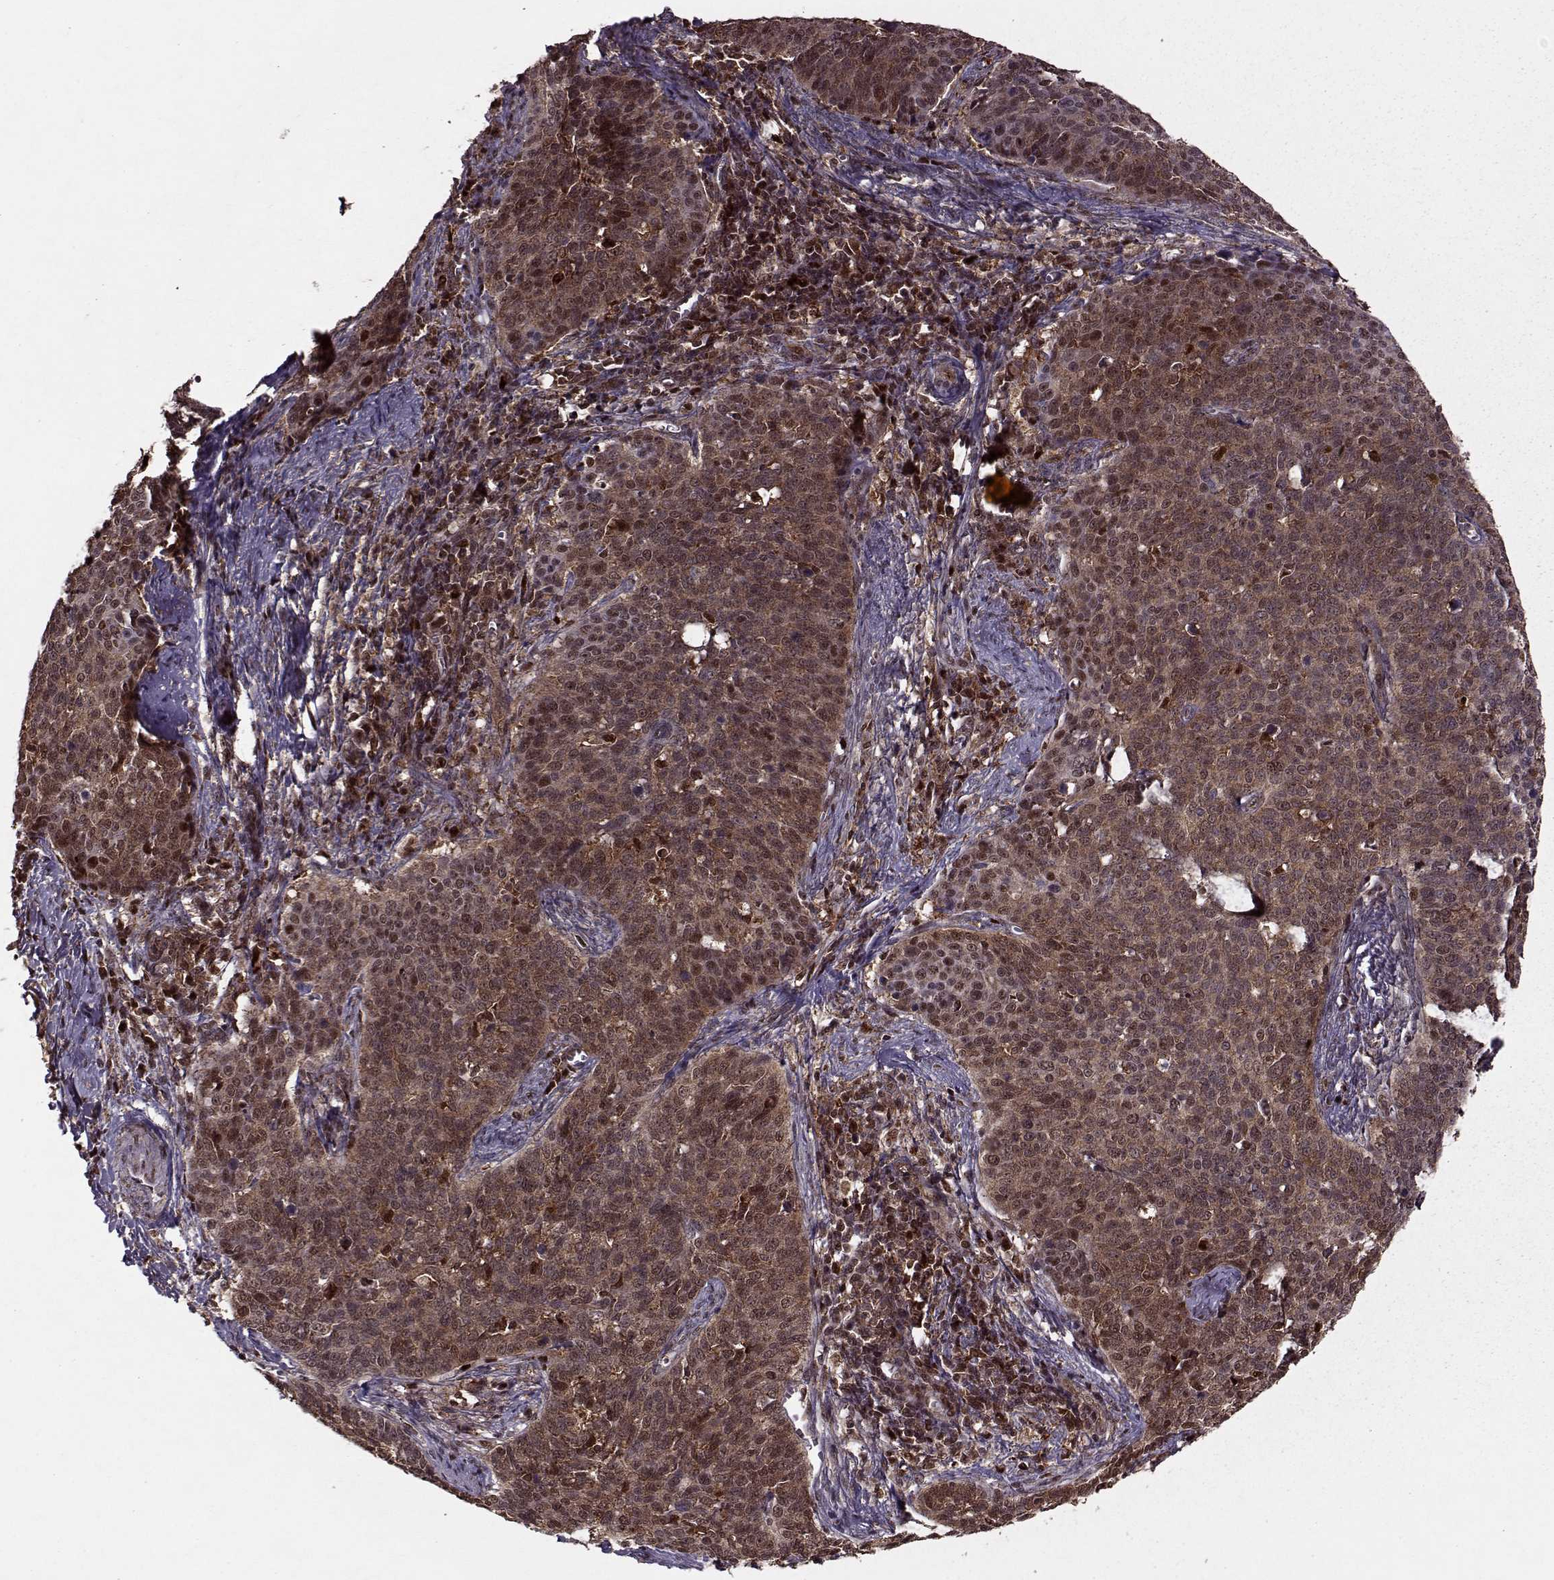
{"staining": {"intensity": "strong", "quantity": ">75%", "location": "cytoplasmic/membranous,nuclear"}, "tissue": "cervical cancer", "cell_type": "Tumor cells", "image_type": "cancer", "snomed": [{"axis": "morphology", "description": "Squamous cell carcinoma, NOS"}, {"axis": "topography", "description": "Cervix"}], "caption": "Tumor cells reveal high levels of strong cytoplasmic/membranous and nuclear staining in about >75% of cells in human cervical cancer.", "gene": "PSMA7", "patient": {"sex": "female", "age": 39}}